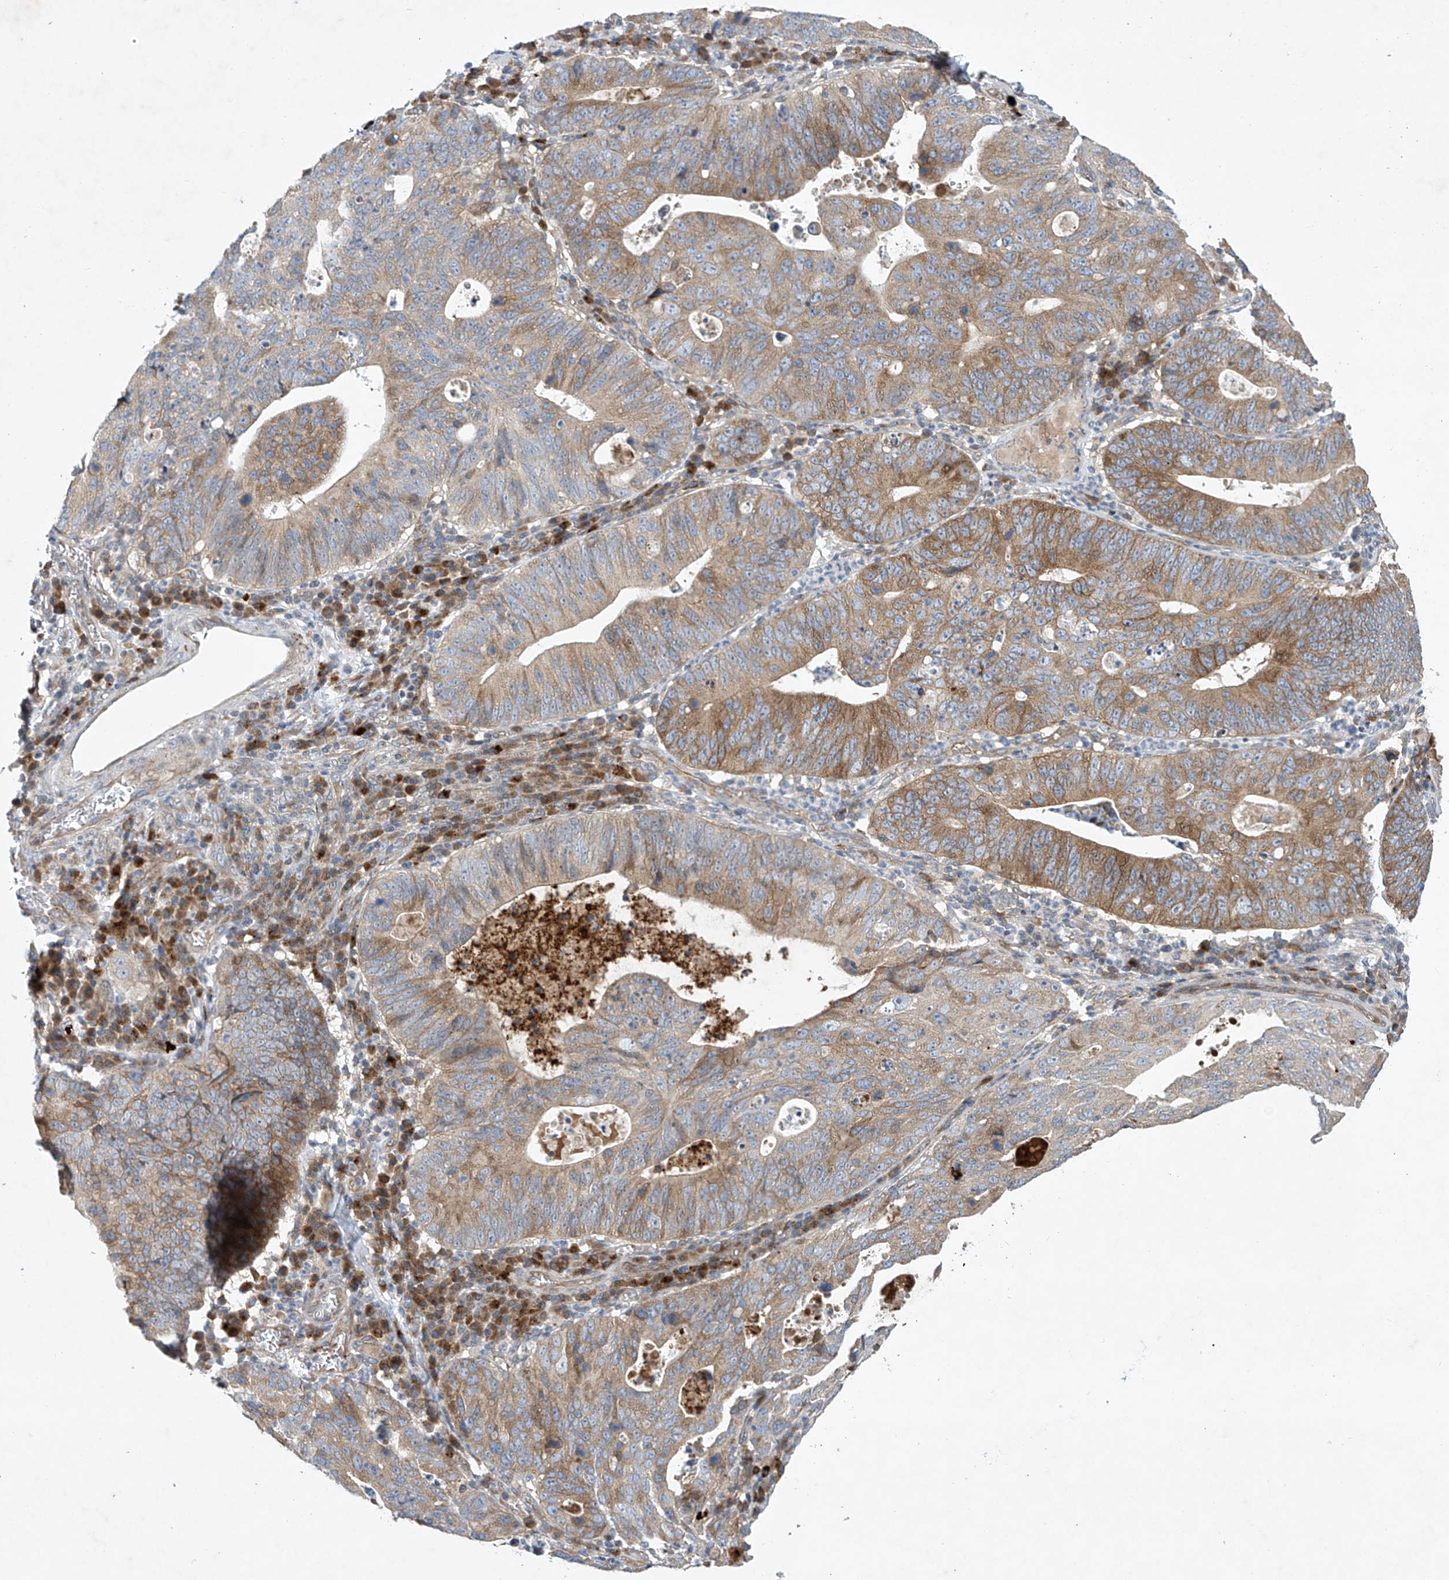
{"staining": {"intensity": "moderate", "quantity": ">75%", "location": "cytoplasmic/membranous"}, "tissue": "stomach cancer", "cell_type": "Tumor cells", "image_type": "cancer", "snomed": [{"axis": "morphology", "description": "Adenocarcinoma, NOS"}, {"axis": "topography", "description": "Stomach"}], "caption": "Immunohistochemistry photomicrograph of neoplastic tissue: human stomach cancer stained using immunohistochemistry (IHC) demonstrates medium levels of moderate protein expression localized specifically in the cytoplasmic/membranous of tumor cells, appearing as a cytoplasmic/membranous brown color.", "gene": "TJAP1", "patient": {"sex": "male", "age": 59}}